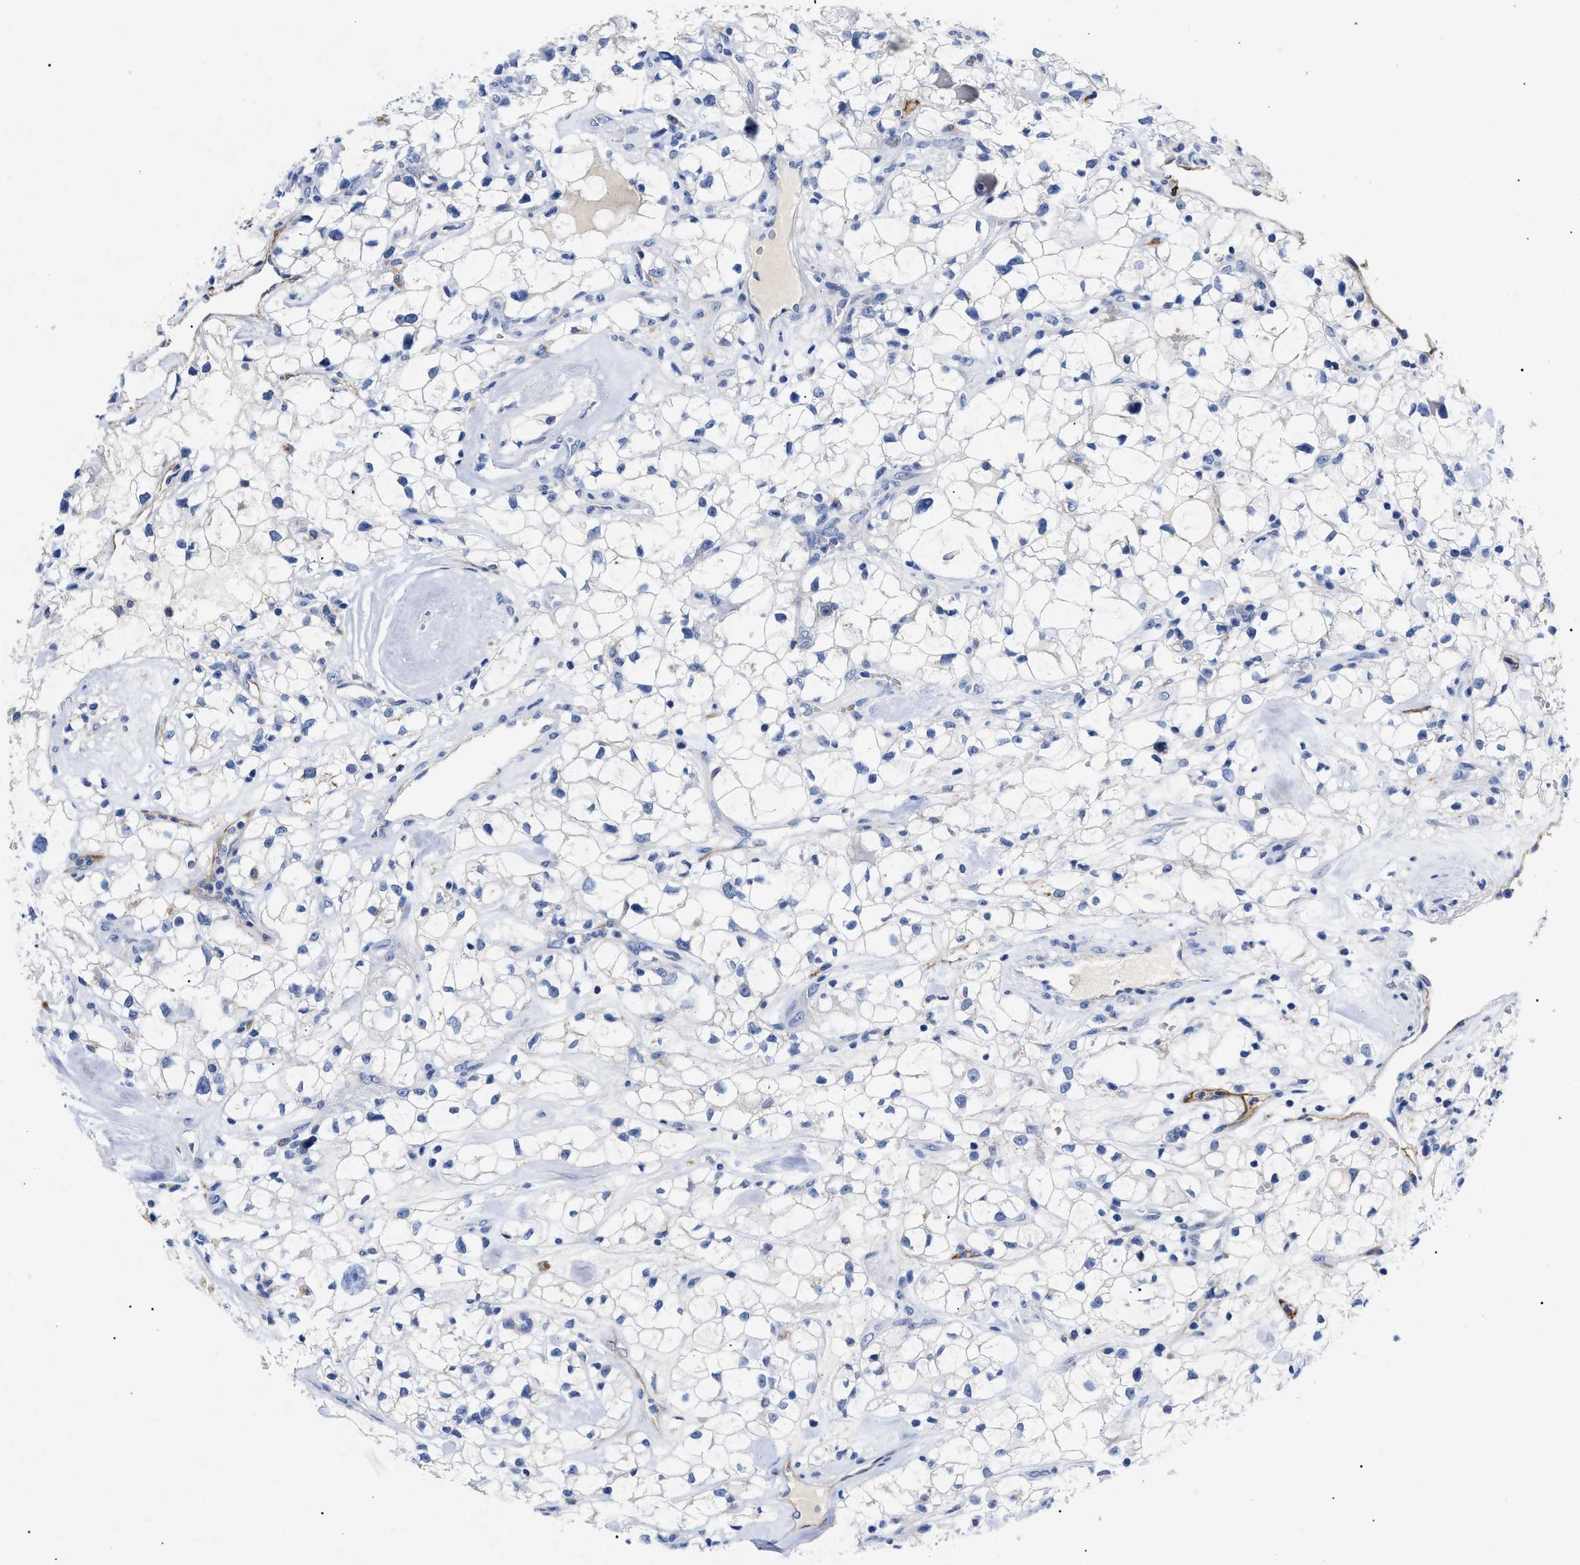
{"staining": {"intensity": "negative", "quantity": "none", "location": "none"}, "tissue": "renal cancer", "cell_type": "Tumor cells", "image_type": "cancer", "snomed": [{"axis": "morphology", "description": "Adenocarcinoma, NOS"}, {"axis": "topography", "description": "Kidney"}], "caption": "An IHC histopathology image of adenocarcinoma (renal) is shown. There is no staining in tumor cells of adenocarcinoma (renal).", "gene": "ACKR1", "patient": {"sex": "female", "age": 60}}